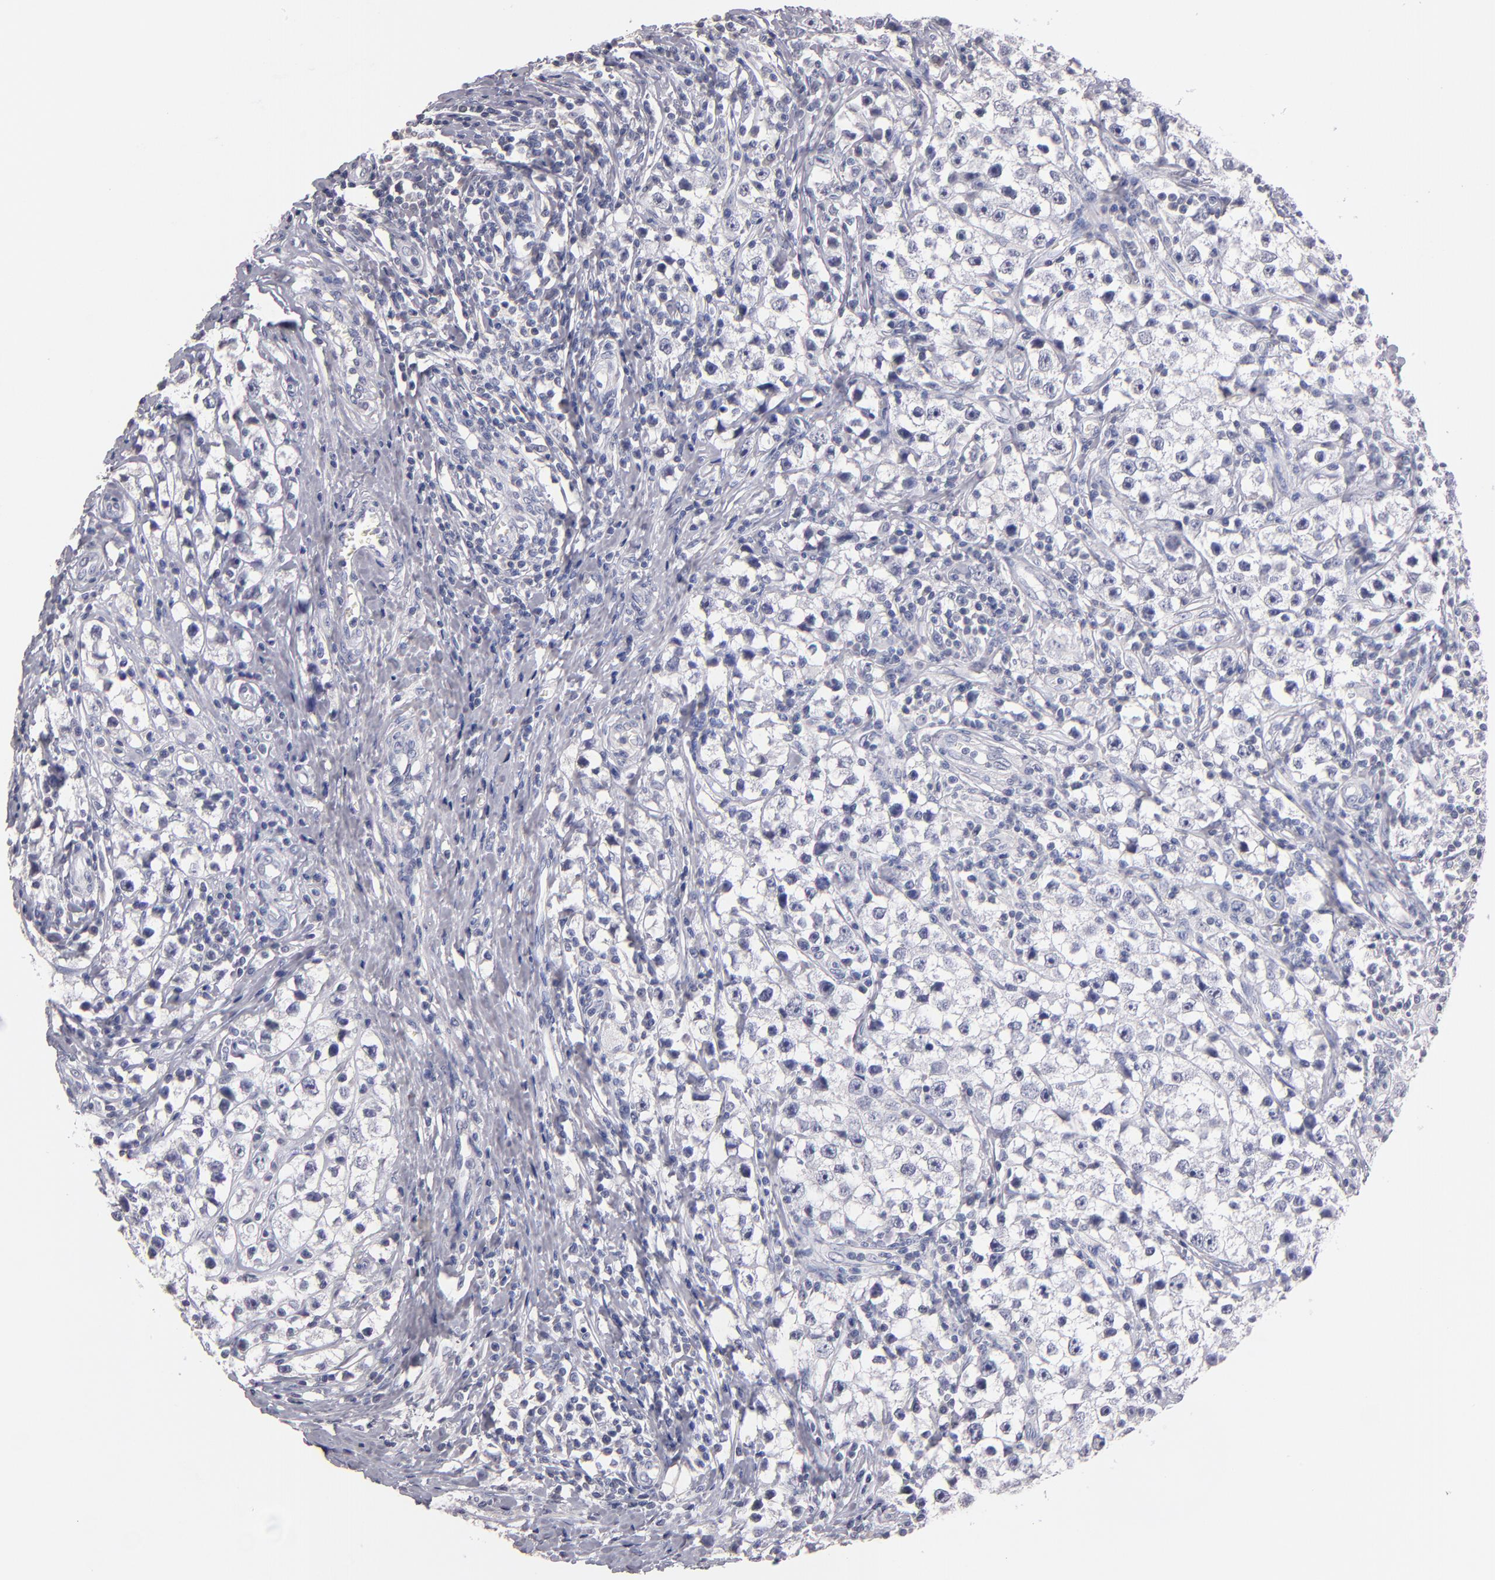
{"staining": {"intensity": "negative", "quantity": "none", "location": "none"}, "tissue": "testis cancer", "cell_type": "Tumor cells", "image_type": "cancer", "snomed": [{"axis": "morphology", "description": "Seminoma, NOS"}, {"axis": "topography", "description": "Testis"}], "caption": "Immunohistochemical staining of seminoma (testis) reveals no significant expression in tumor cells.", "gene": "SOX10", "patient": {"sex": "male", "age": 35}}